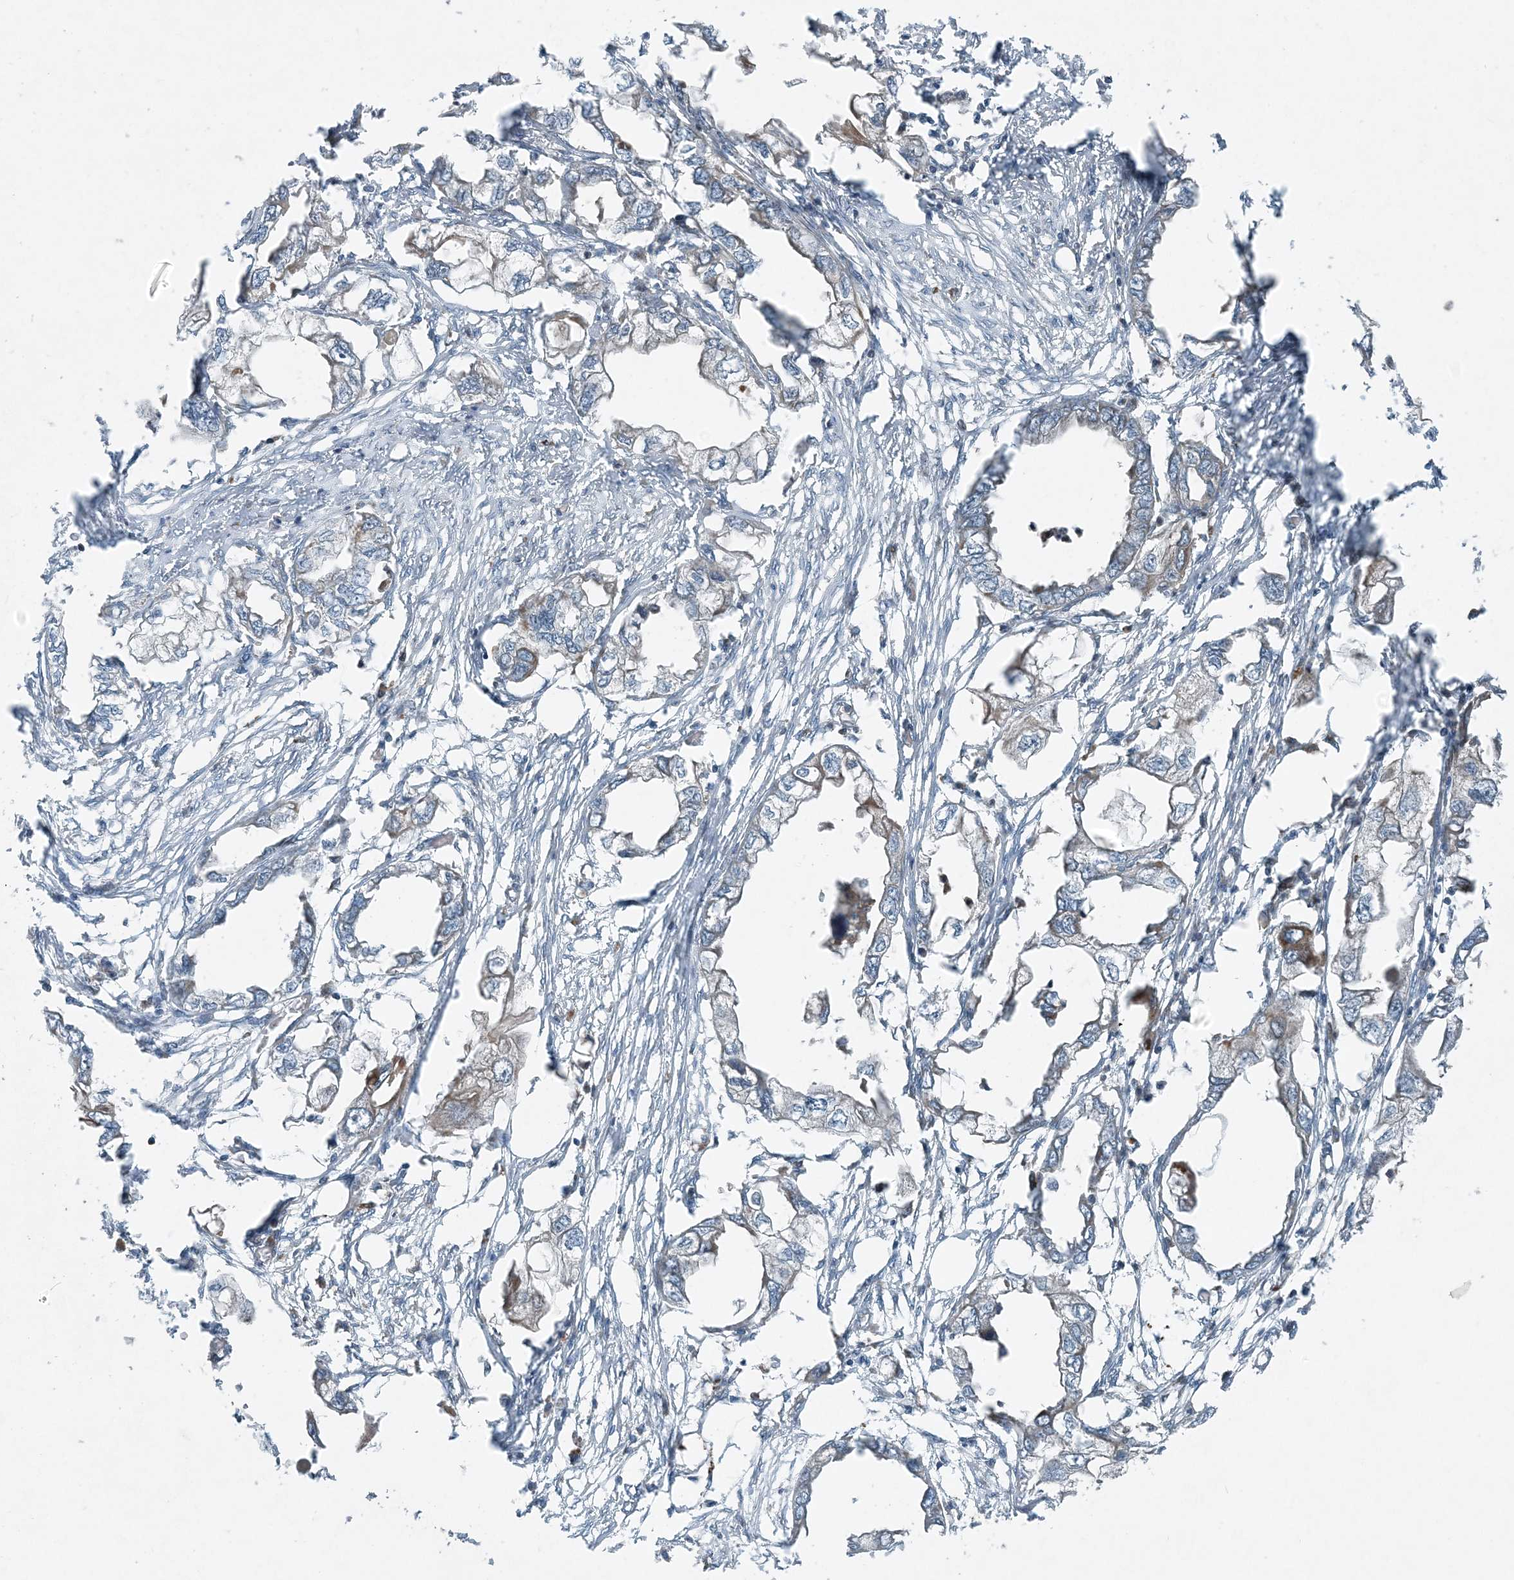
{"staining": {"intensity": "negative", "quantity": "none", "location": "none"}, "tissue": "endometrial cancer", "cell_type": "Tumor cells", "image_type": "cancer", "snomed": [{"axis": "morphology", "description": "Adenocarcinoma, NOS"}, {"axis": "morphology", "description": "Adenocarcinoma, metastatic, NOS"}, {"axis": "topography", "description": "Adipose tissue"}, {"axis": "topography", "description": "Endometrium"}], "caption": "High magnification brightfield microscopy of endometrial cancer (metastatic adenocarcinoma) stained with DAB (brown) and counterstained with hematoxylin (blue): tumor cells show no significant staining.", "gene": "INTU", "patient": {"sex": "female", "age": 67}}